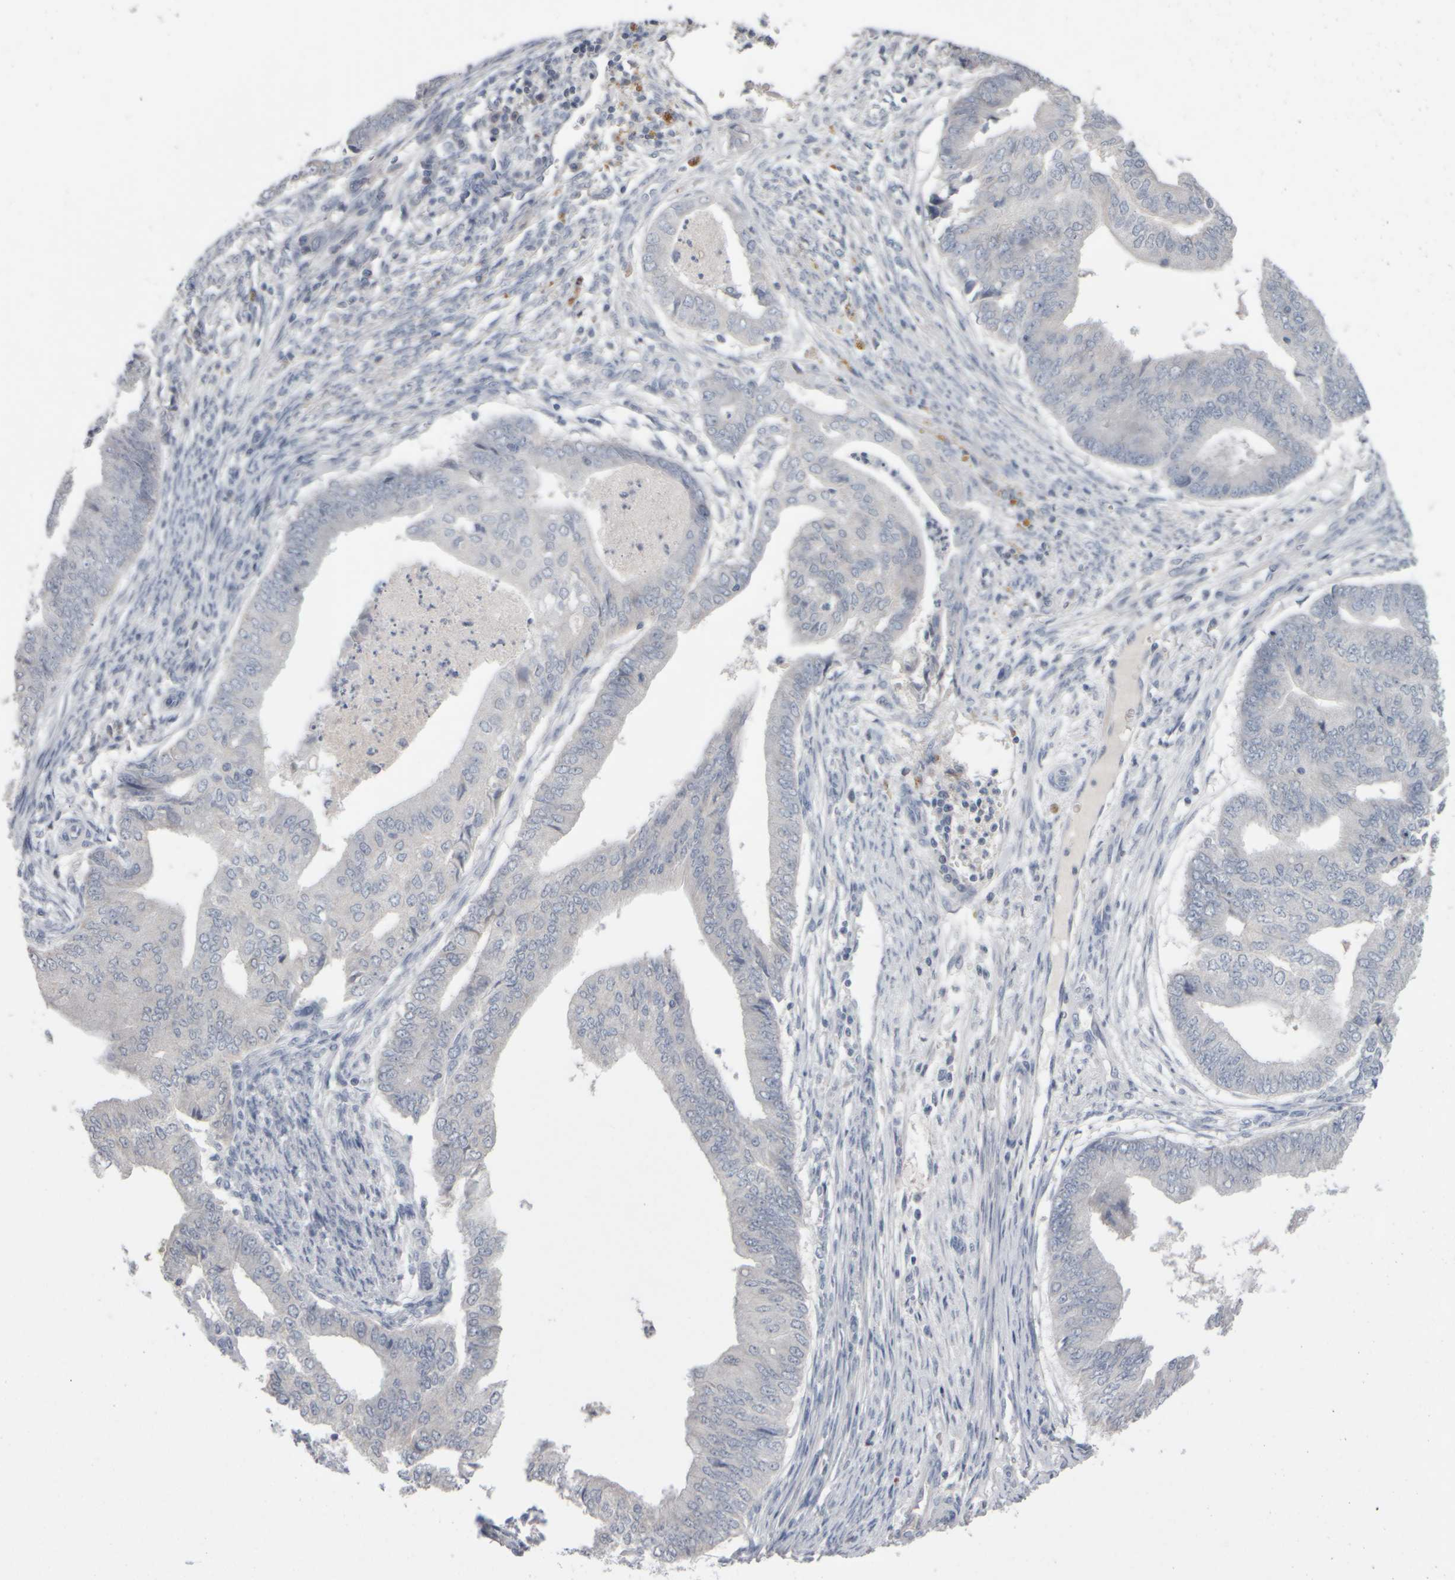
{"staining": {"intensity": "negative", "quantity": "none", "location": "none"}, "tissue": "endometrial cancer", "cell_type": "Tumor cells", "image_type": "cancer", "snomed": [{"axis": "morphology", "description": "Polyp, NOS"}, {"axis": "morphology", "description": "Adenocarcinoma, NOS"}, {"axis": "morphology", "description": "Adenoma, NOS"}, {"axis": "topography", "description": "Endometrium"}], "caption": "Endometrial adenoma stained for a protein using immunohistochemistry reveals no staining tumor cells.", "gene": "EPHX2", "patient": {"sex": "female", "age": 79}}